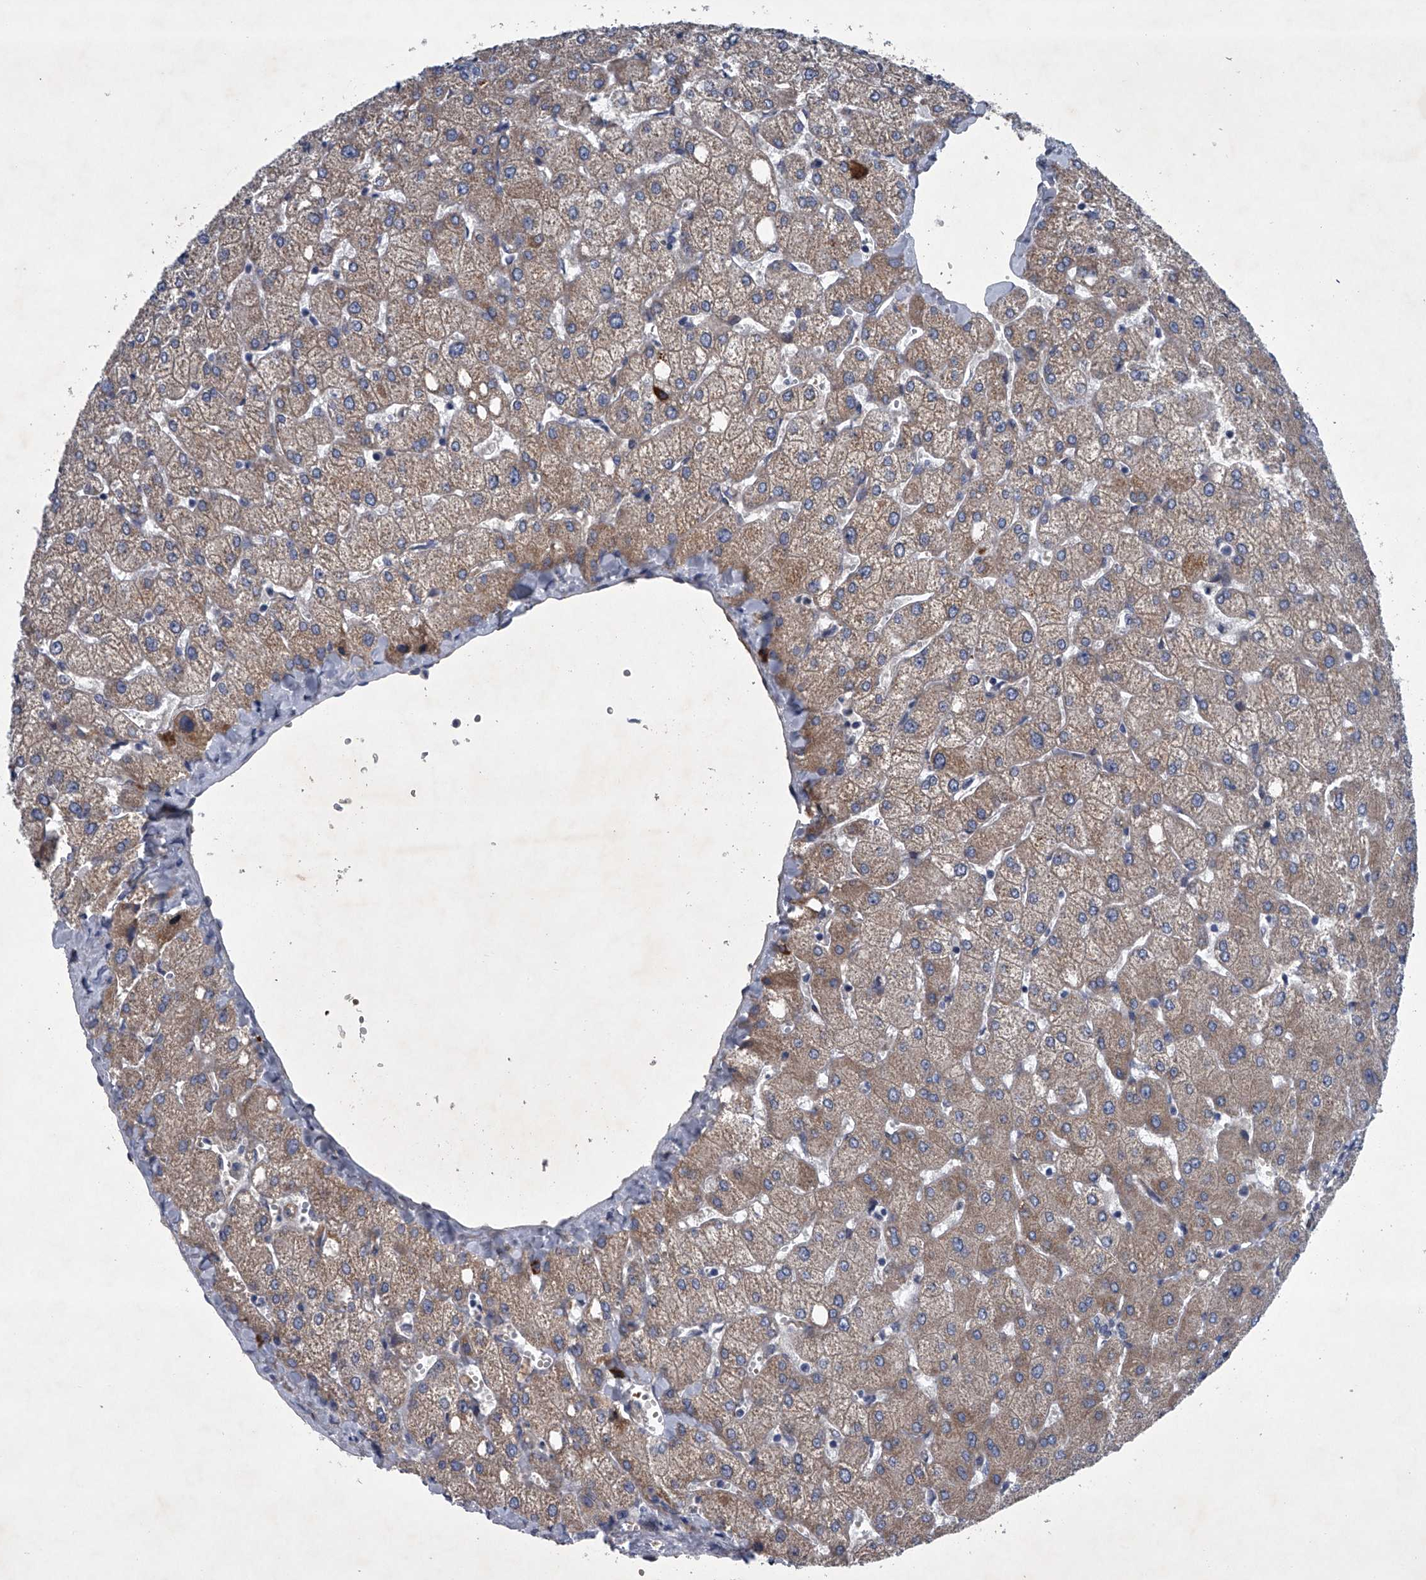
{"staining": {"intensity": "negative", "quantity": "none", "location": "none"}, "tissue": "liver", "cell_type": "Cholangiocytes", "image_type": "normal", "snomed": [{"axis": "morphology", "description": "Normal tissue, NOS"}, {"axis": "topography", "description": "Liver"}], "caption": "DAB (3,3'-diaminobenzidine) immunohistochemical staining of benign human liver displays no significant staining in cholangiocytes. Brightfield microscopy of immunohistochemistry (IHC) stained with DAB (brown) and hematoxylin (blue), captured at high magnification.", "gene": "ABCG1", "patient": {"sex": "female", "age": 54}}